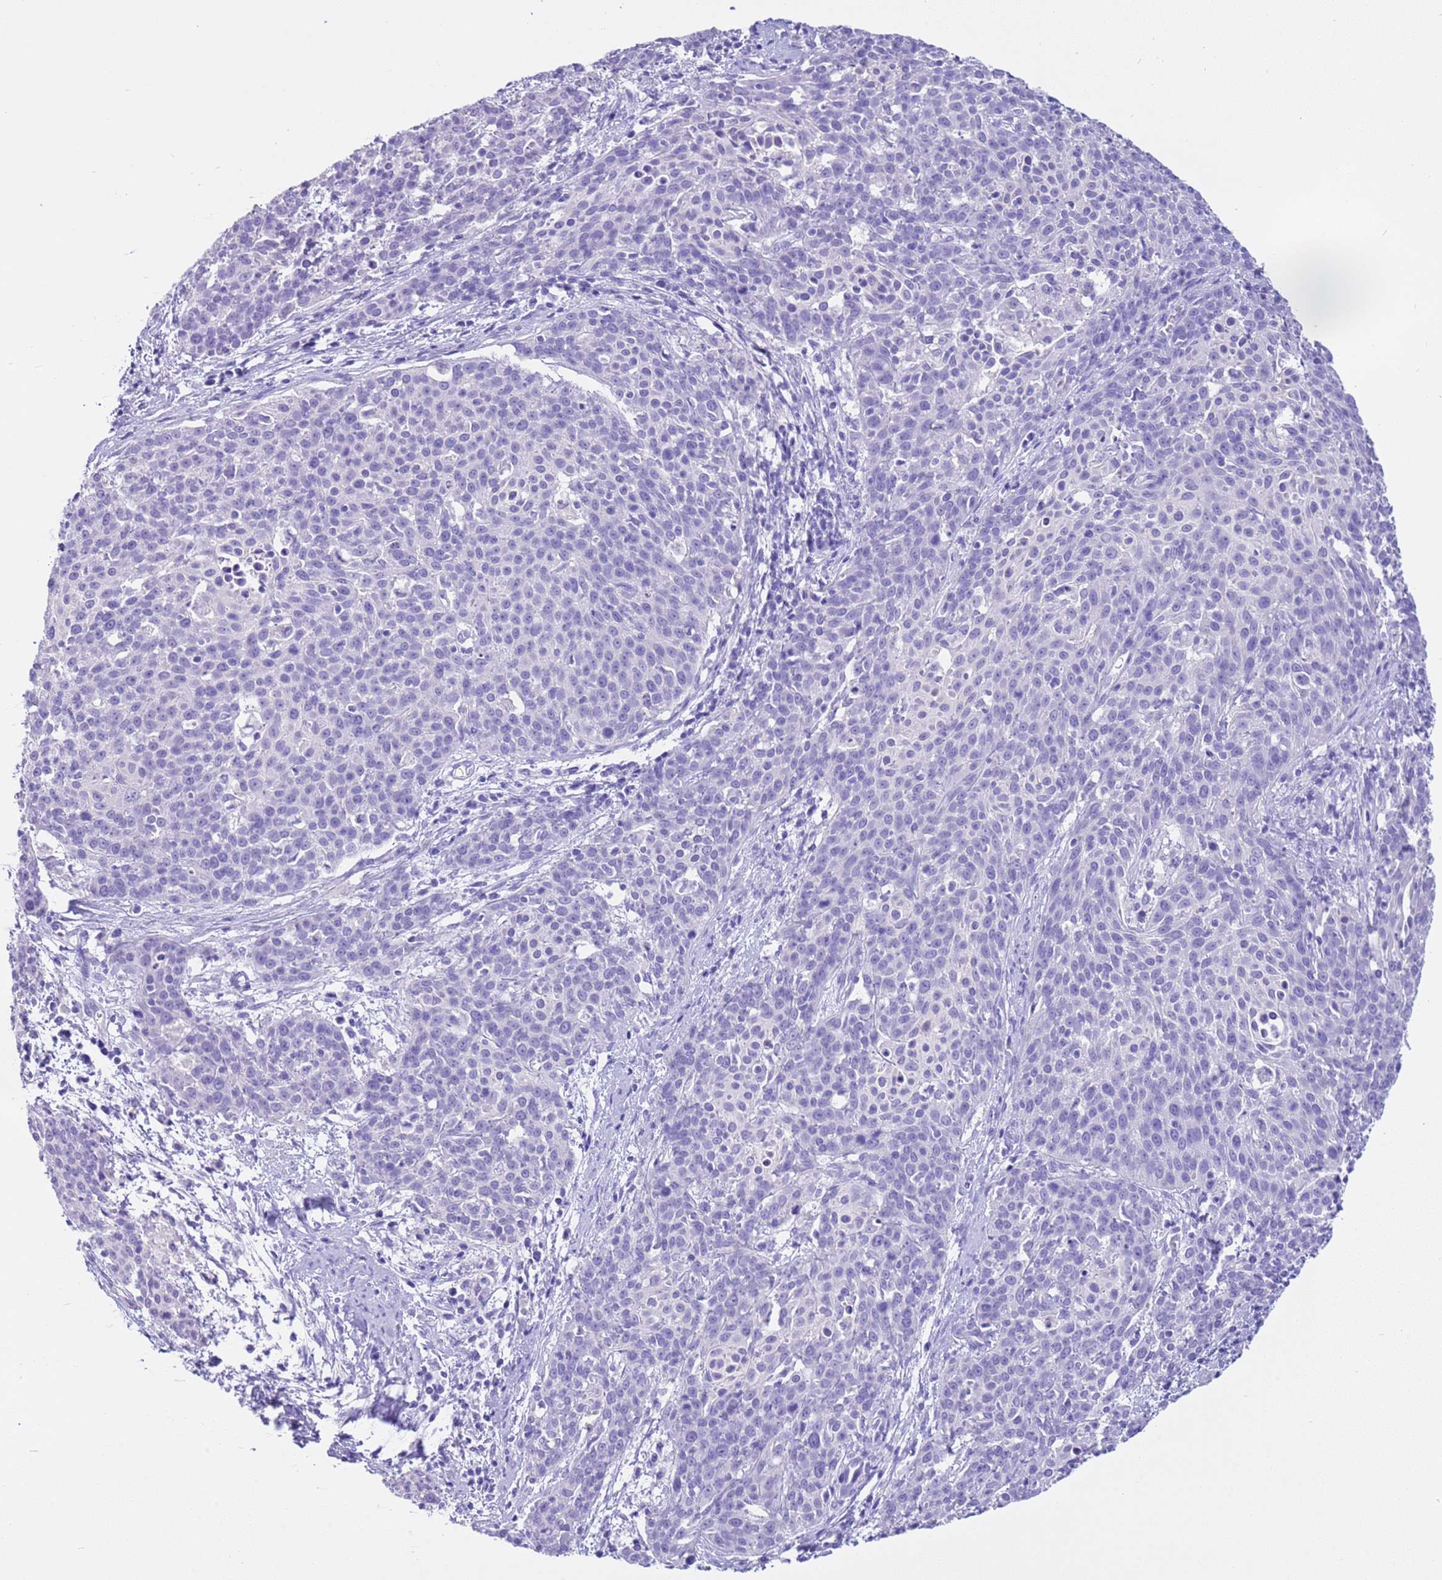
{"staining": {"intensity": "negative", "quantity": "none", "location": "none"}, "tissue": "cervical cancer", "cell_type": "Tumor cells", "image_type": "cancer", "snomed": [{"axis": "morphology", "description": "Squamous cell carcinoma, NOS"}, {"axis": "topography", "description": "Cervix"}], "caption": "Immunohistochemistry (IHC) image of human cervical cancer (squamous cell carcinoma) stained for a protein (brown), which shows no staining in tumor cells.", "gene": "CPB1", "patient": {"sex": "female", "age": 38}}